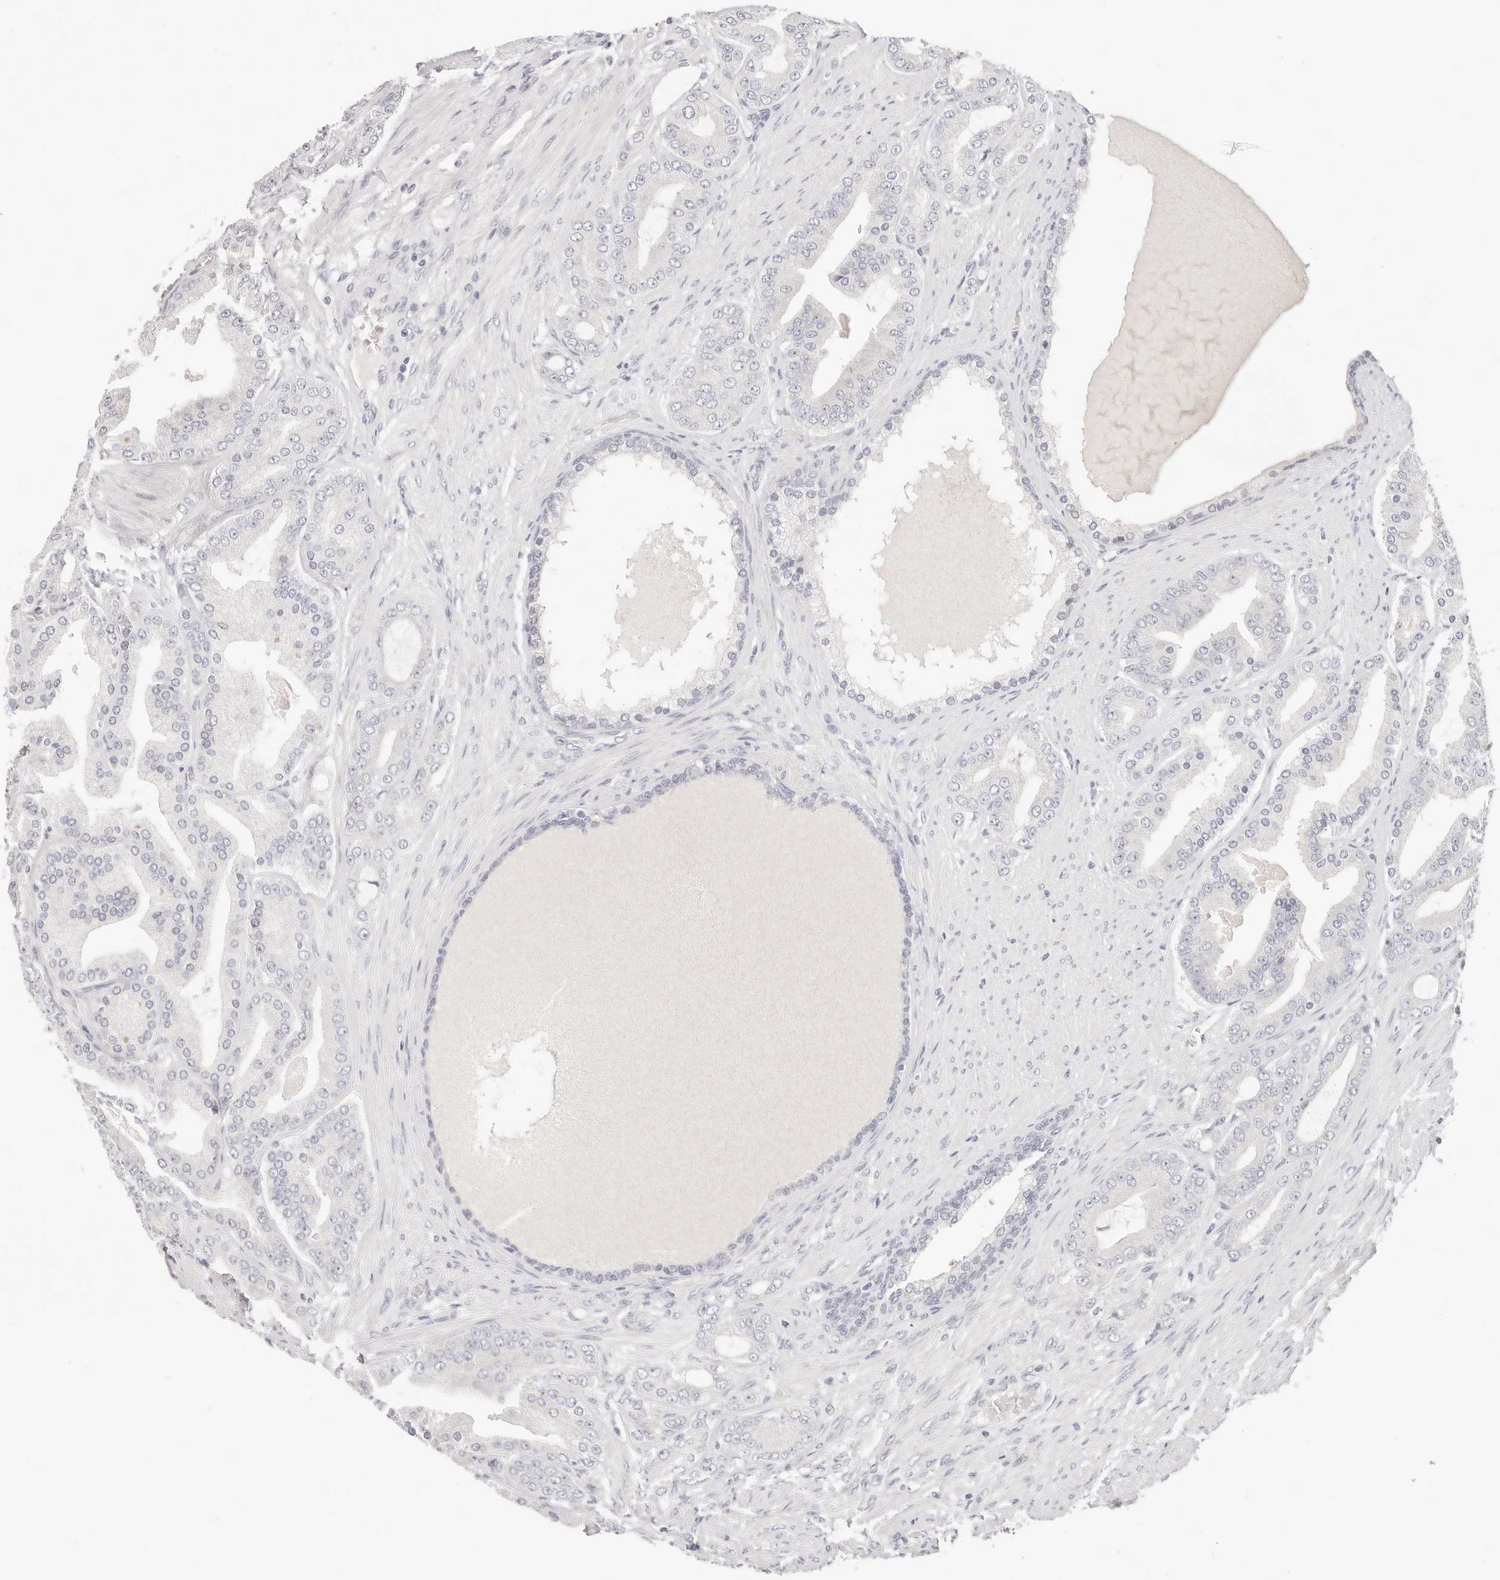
{"staining": {"intensity": "negative", "quantity": "none", "location": "none"}, "tissue": "prostate cancer", "cell_type": "Tumor cells", "image_type": "cancer", "snomed": [{"axis": "morphology", "description": "Adenocarcinoma, High grade"}, {"axis": "topography", "description": "Prostate"}], "caption": "Tumor cells show no significant positivity in prostate cancer (adenocarcinoma (high-grade)).", "gene": "ASCL1", "patient": {"sex": "male", "age": 60}}